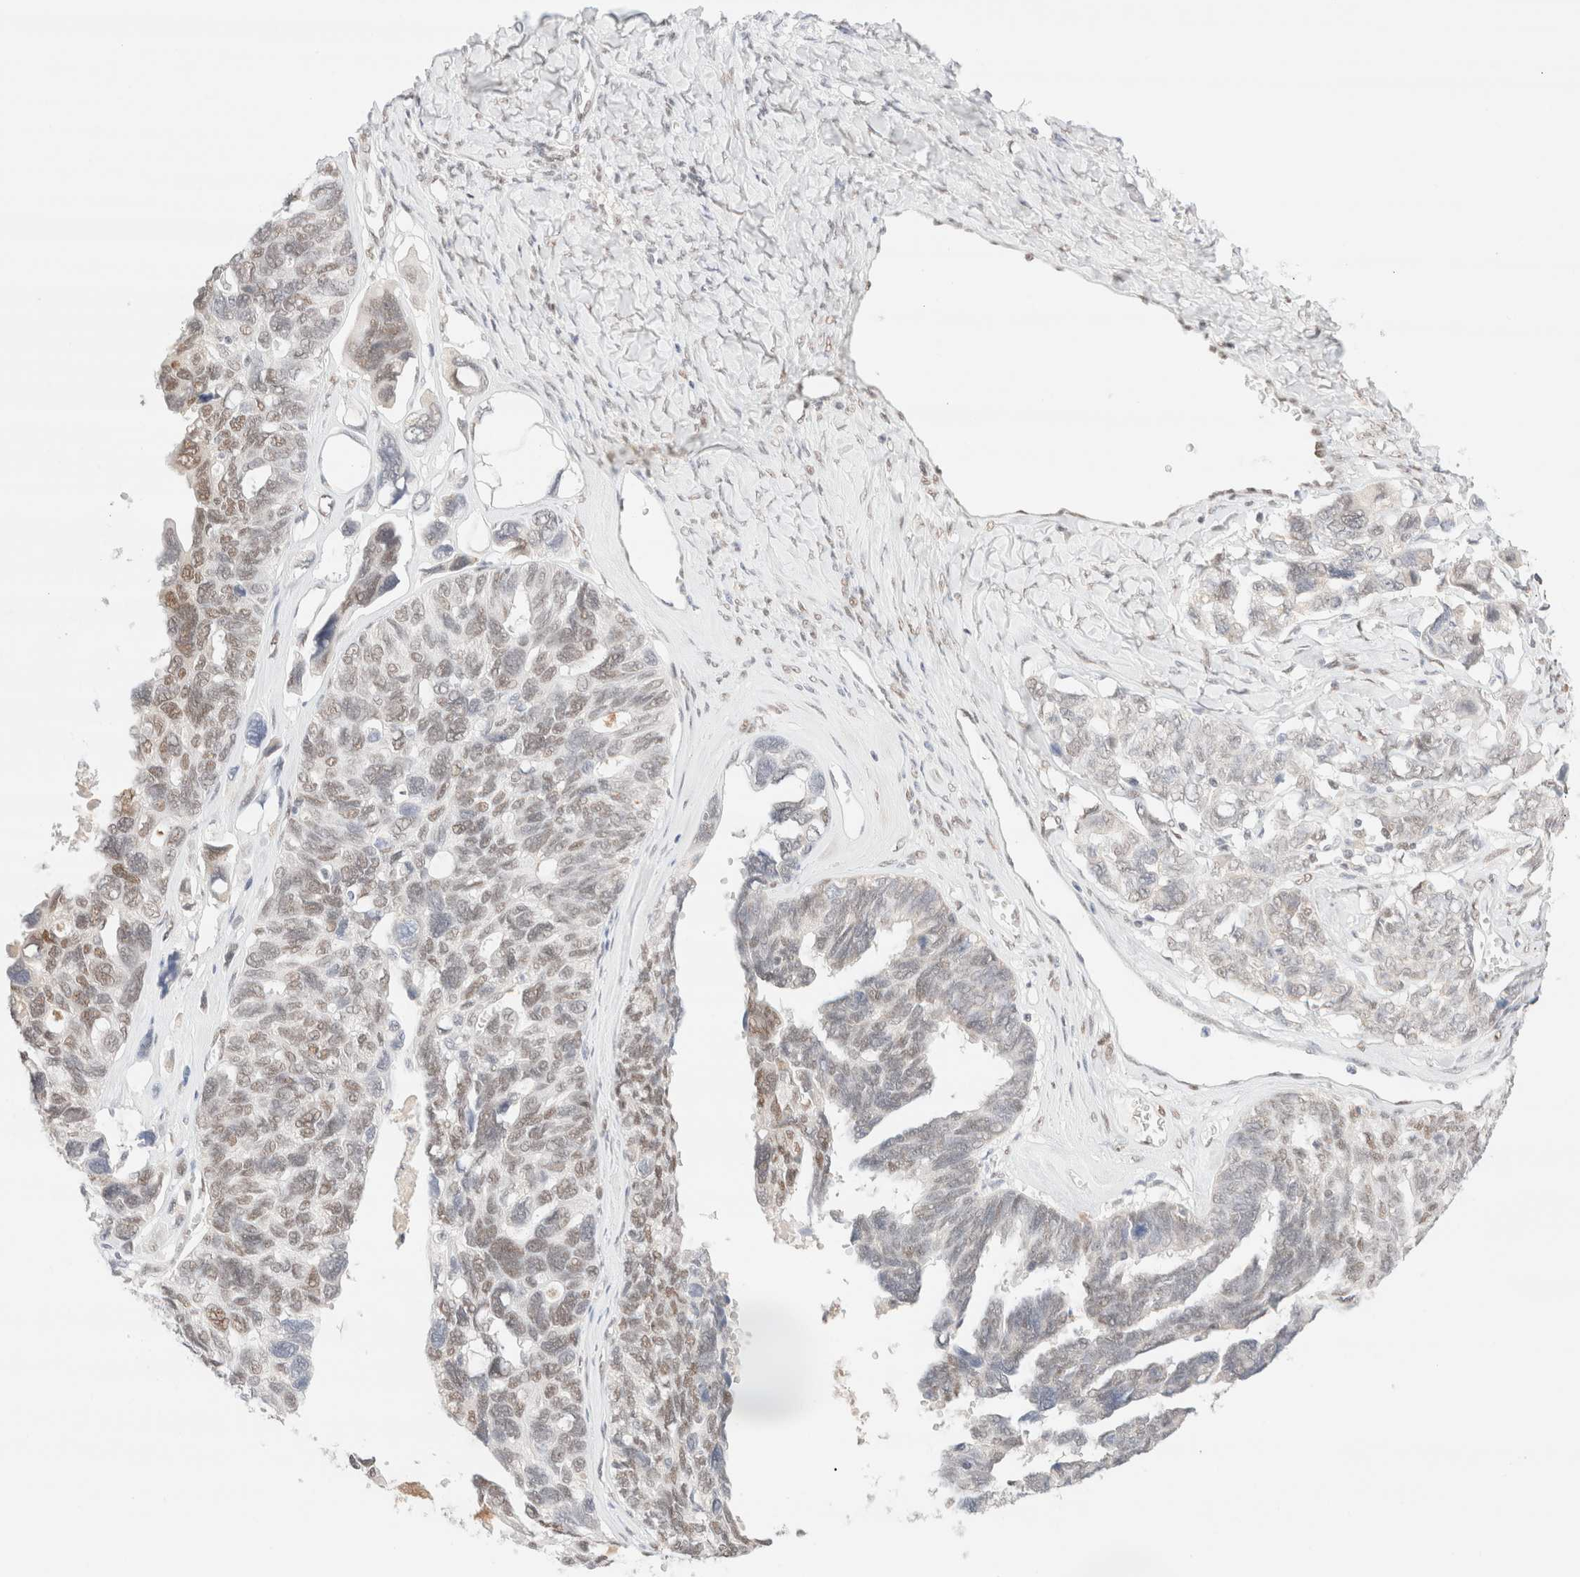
{"staining": {"intensity": "moderate", "quantity": ">75%", "location": "nuclear"}, "tissue": "ovarian cancer", "cell_type": "Tumor cells", "image_type": "cancer", "snomed": [{"axis": "morphology", "description": "Cystadenocarcinoma, serous, NOS"}, {"axis": "topography", "description": "Ovary"}], "caption": "Immunohistochemical staining of human serous cystadenocarcinoma (ovarian) reveals moderate nuclear protein staining in approximately >75% of tumor cells.", "gene": "CIC", "patient": {"sex": "female", "age": 79}}